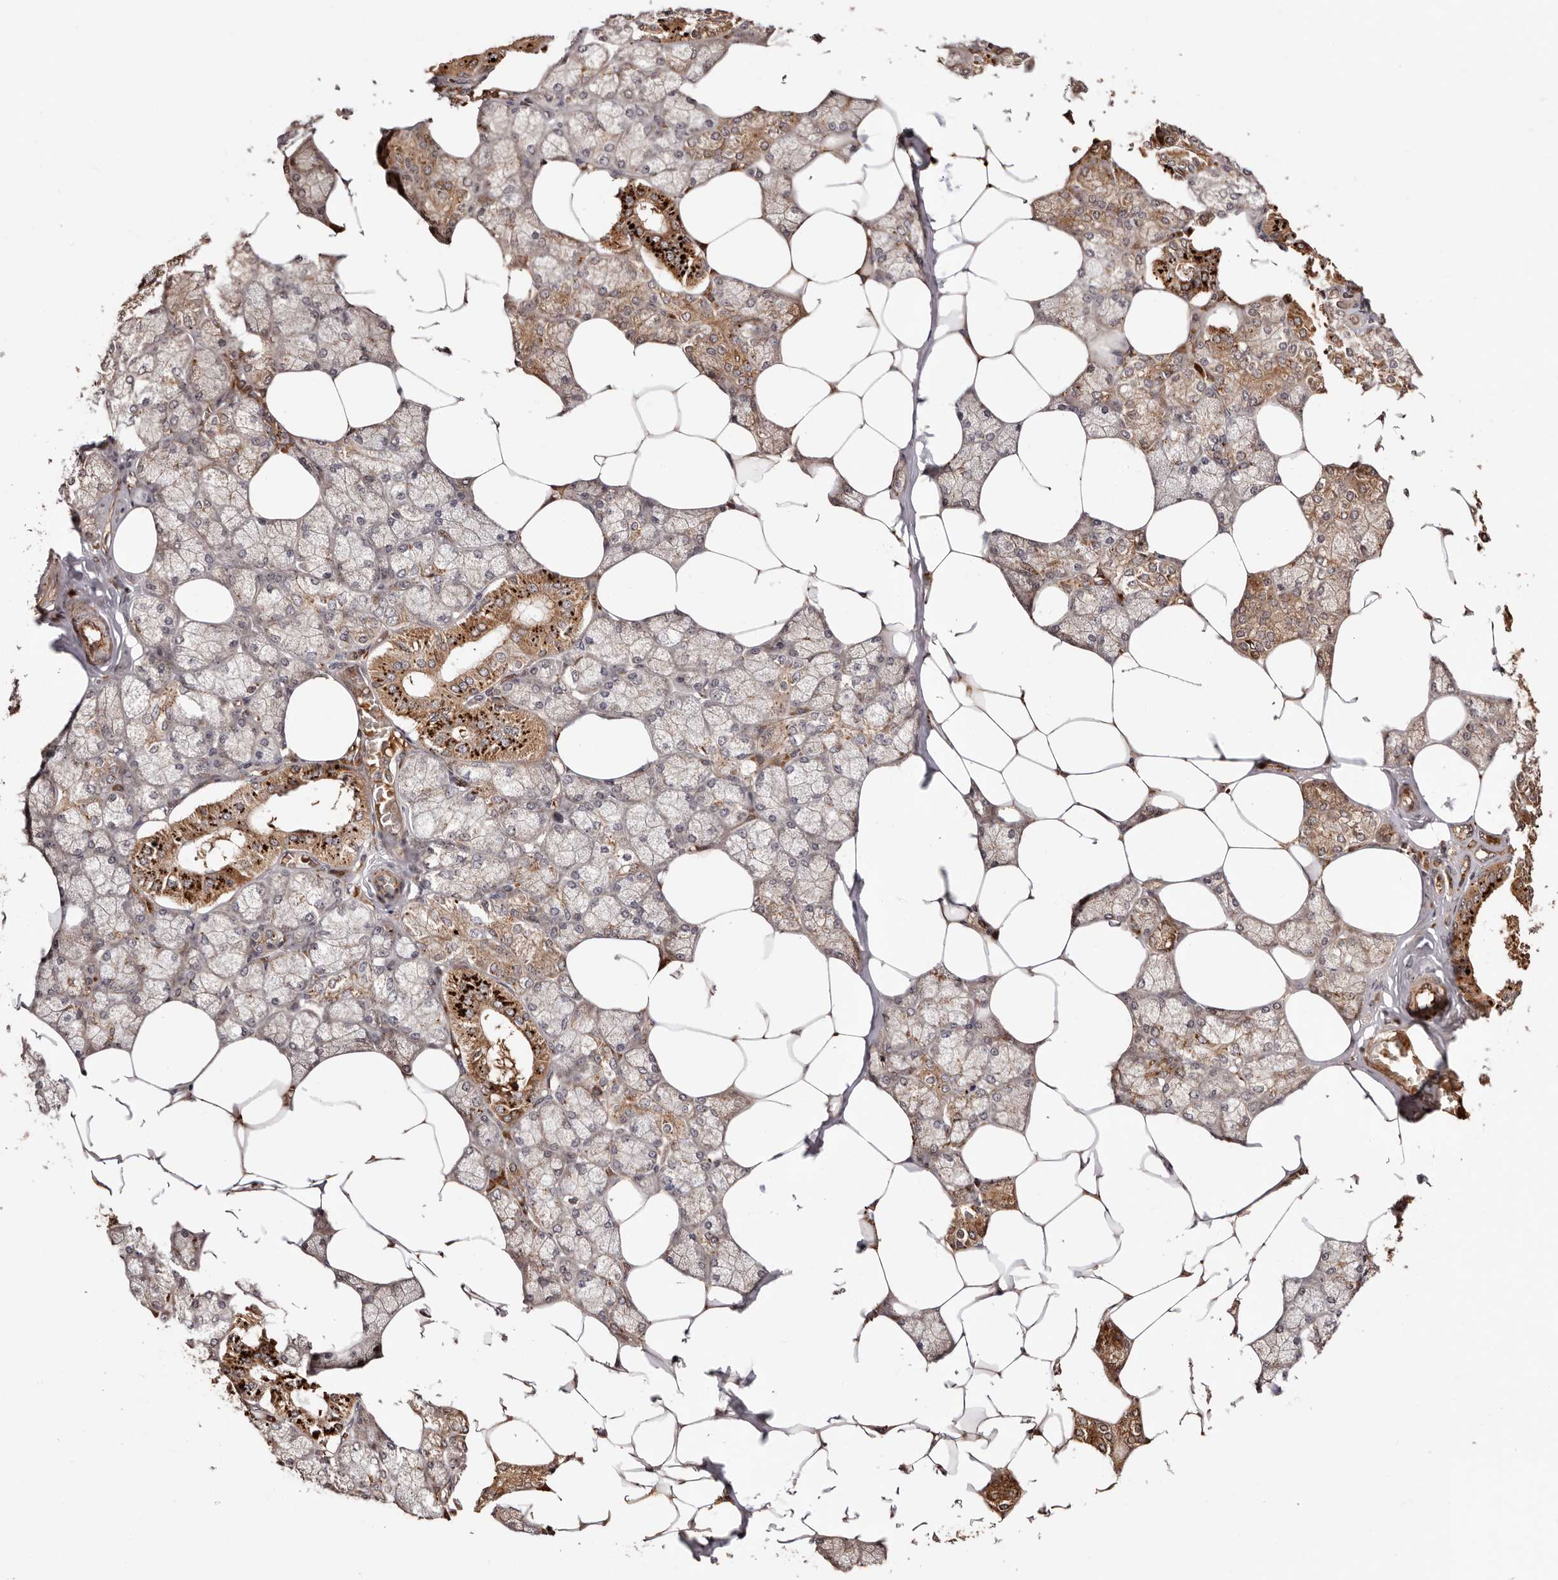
{"staining": {"intensity": "strong", "quantity": "25%-75%", "location": "cytoplasmic/membranous"}, "tissue": "salivary gland", "cell_type": "Glandular cells", "image_type": "normal", "snomed": [{"axis": "morphology", "description": "Normal tissue, NOS"}, {"axis": "topography", "description": "Salivary gland"}], "caption": "High-magnification brightfield microscopy of normal salivary gland stained with DAB (3,3'-diaminobenzidine) (brown) and counterstained with hematoxylin (blue). glandular cells exhibit strong cytoplasmic/membranous expression is identified in approximately25%-75% of cells.", "gene": "PTPN22", "patient": {"sex": "male", "age": 62}}